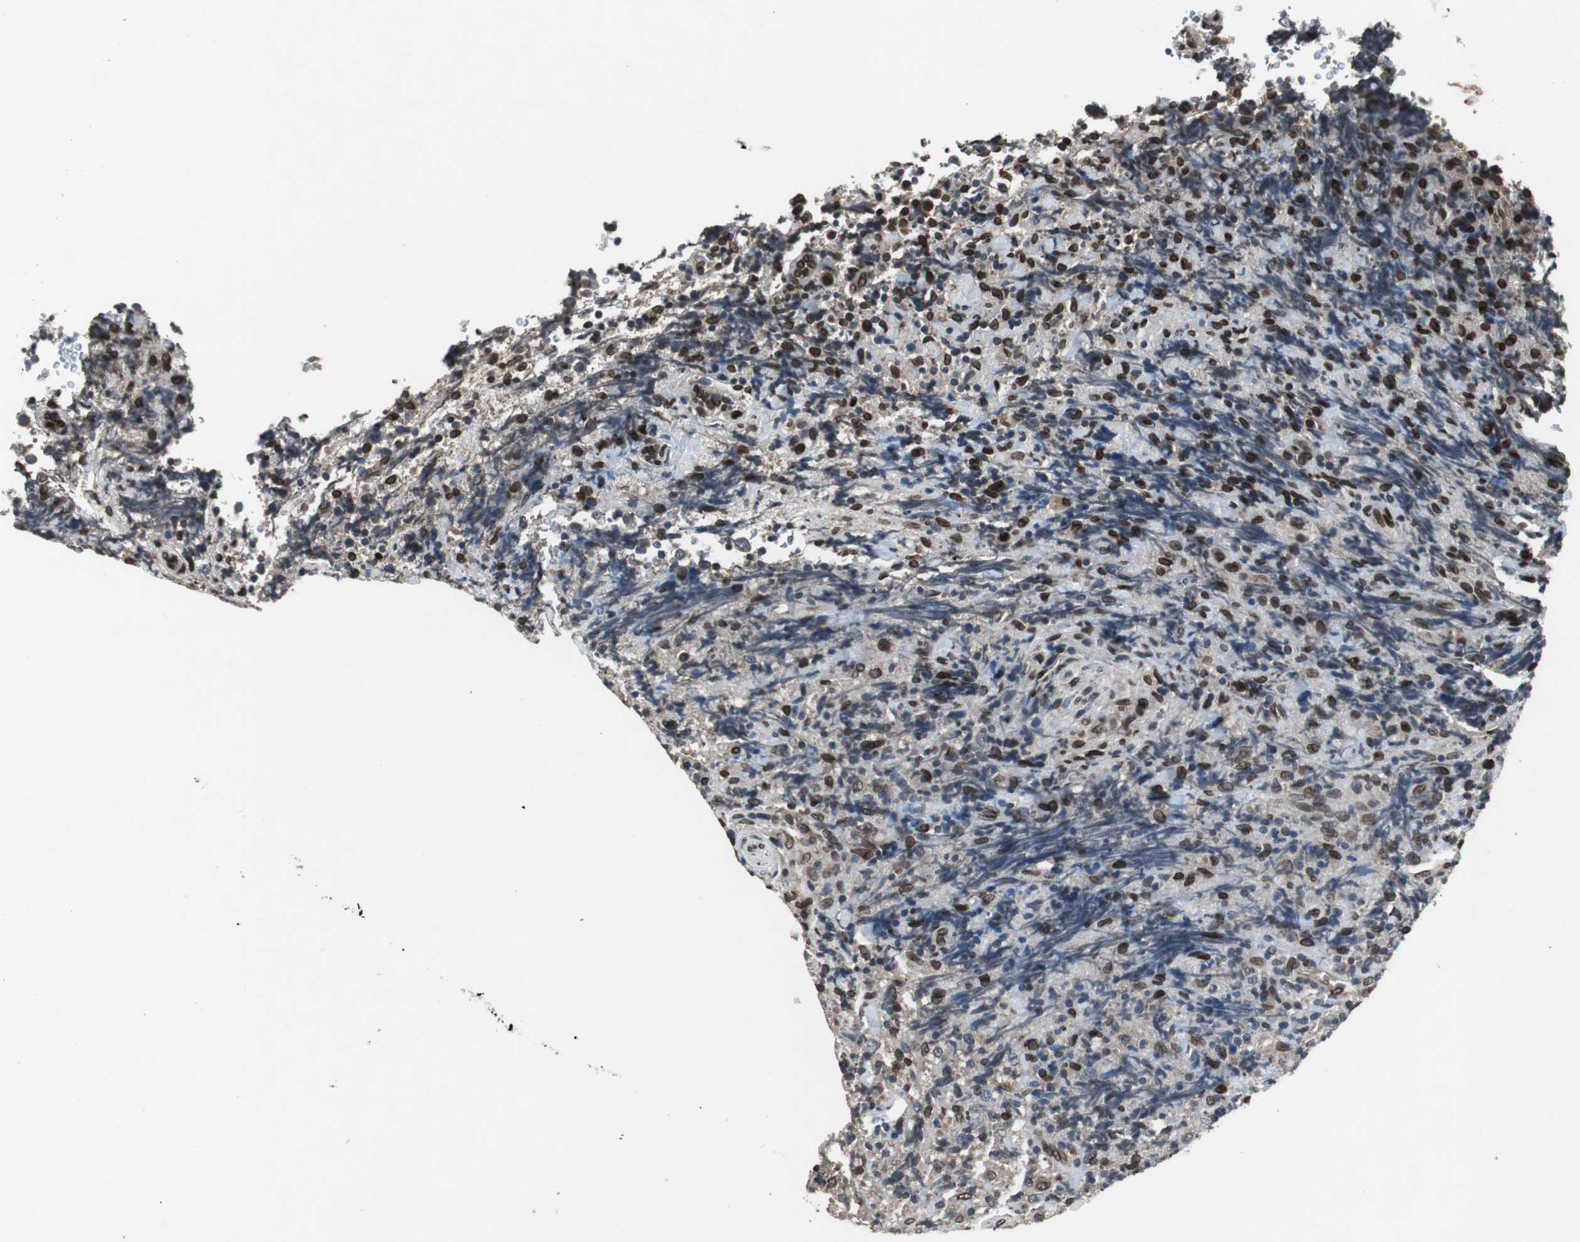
{"staining": {"intensity": "strong", "quantity": "25%-75%", "location": "cytoplasmic/membranous,nuclear"}, "tissue": "lymphoma", "cell_type": "Tumor cells", "image_type": "cancer", "snomed": [{"axis": "morphology", "description": "Malignant lymphoma, non-Hodgkin's type, High grade"}, {"axis": "topography", "description": "Tonsil"}], "caption": "Human lymphoma stained with a protein marker demonstrates strong staining in tumor cells.", "gene": "LMNA", "patient": {"sex": "female", "age": 36}}